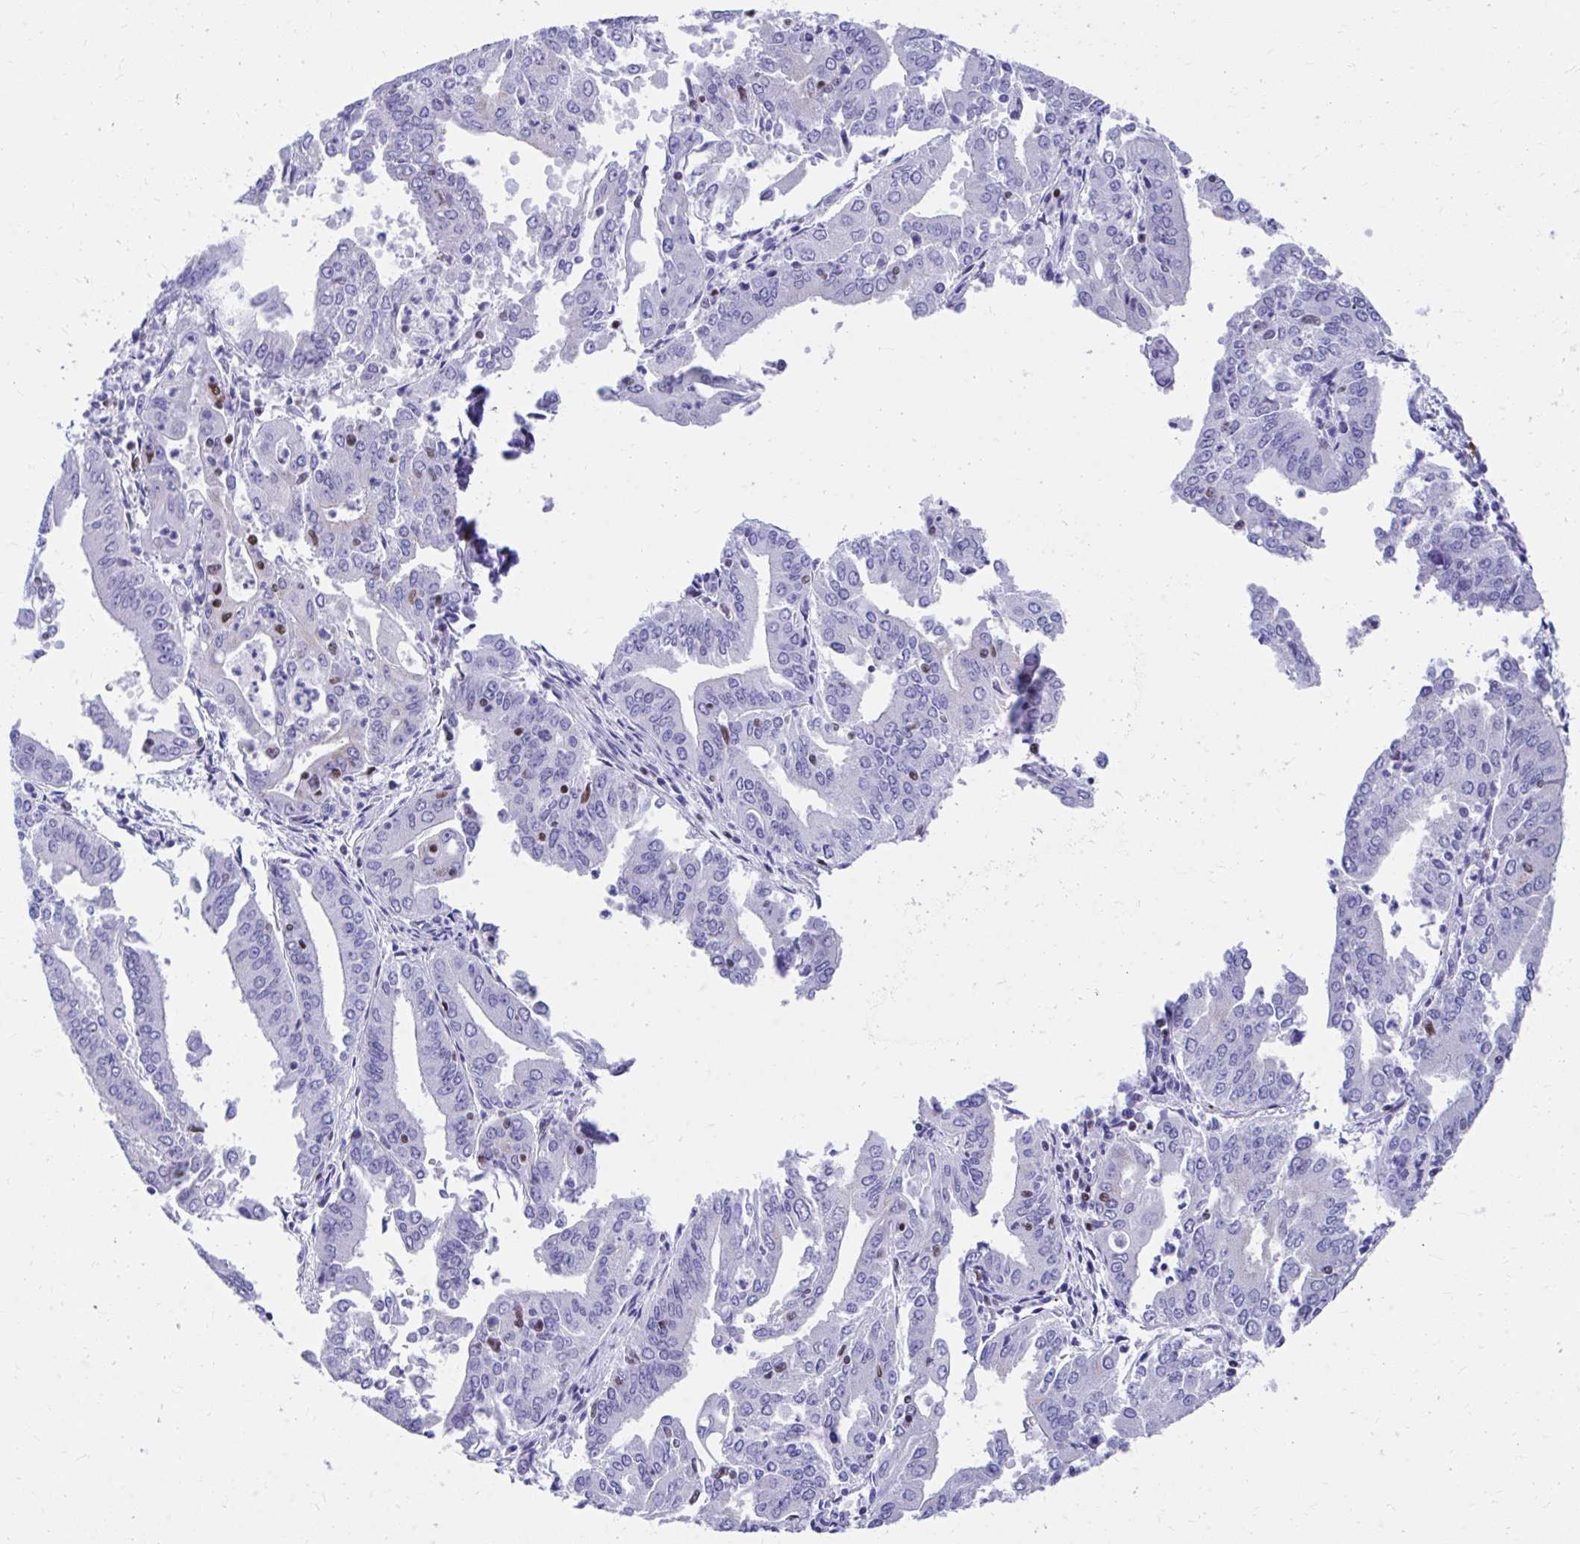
{"staining": {"intensity": "negative", "quantity": "none", "location": "none"}, "tissue": "cervical cancer", "cell_type": "Tumor cells", "image_type": "cancer", "snomed": [{"axis": "morphology", "description": "Adenocarcinoma, NOS"}, {"axis": "topography", "description": "Cervix"}], "caption": "An image of cervical cancer (adenocarcinoma) stained for a protein demonstrates no brown staining in tumor cells.", "gene": "RUNX3", "patient": {"sex": "female", "age": 56}}